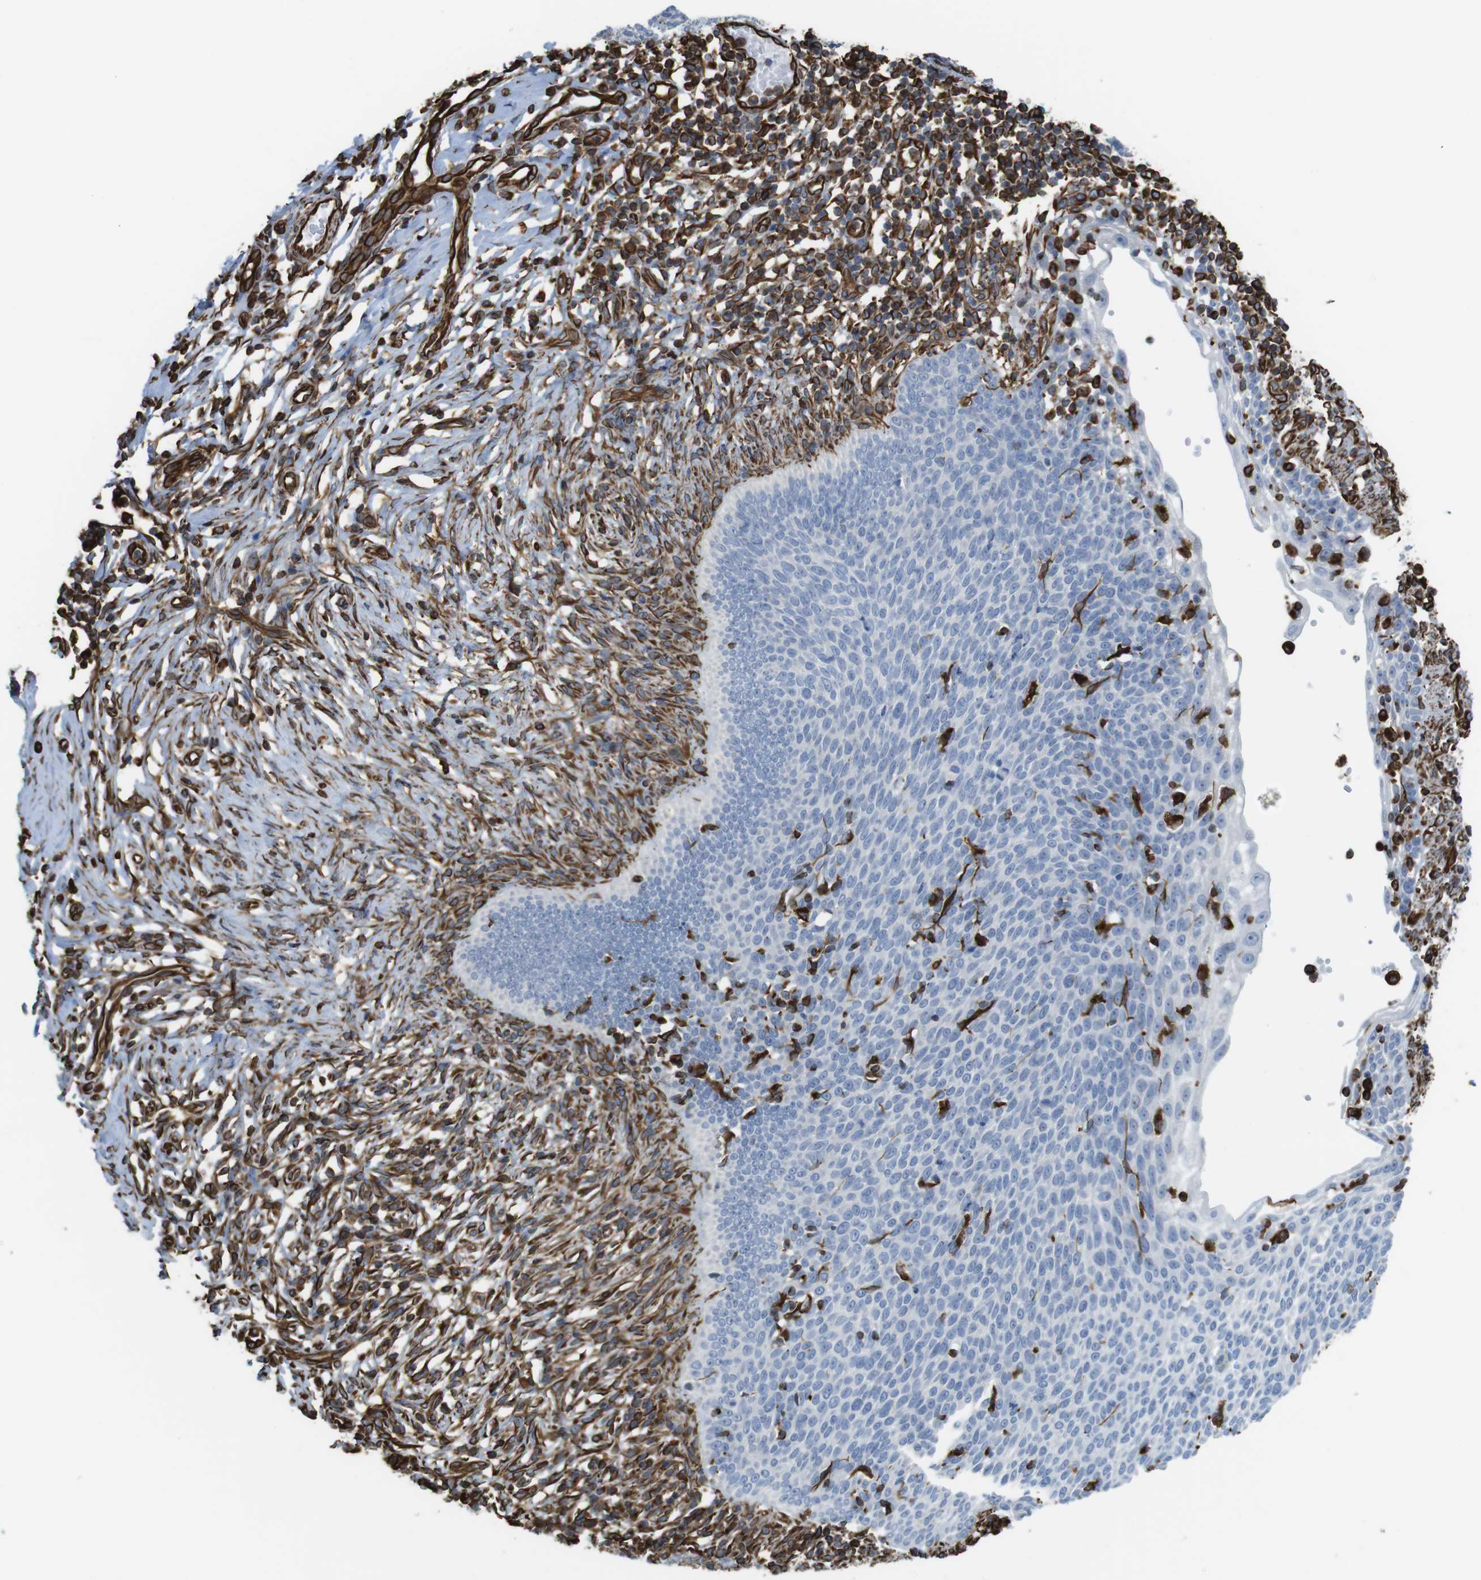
{"staining": {"intensity": "negative", "quantity": "none", "location": "none"}, "tissue": "skin cancer", "cell_type": "Tumor cells", "image_type": "cancer", "snomed": [{"axis": "morphology", "description": "Normal tissue, NOS"}, {"axis": "morphology", "description": "Basal cell carcinoma"}, {"axis": "topography", "description": "Skin"}], "caption": "IHC image of neoplastic tissue: human skin cancer (basal cell carcinoma) stained with DAB exhibits no significant protein expression in tumor cells.", "gene": "RALGPS1", "patient": {"sex": "male", "age": 87}}